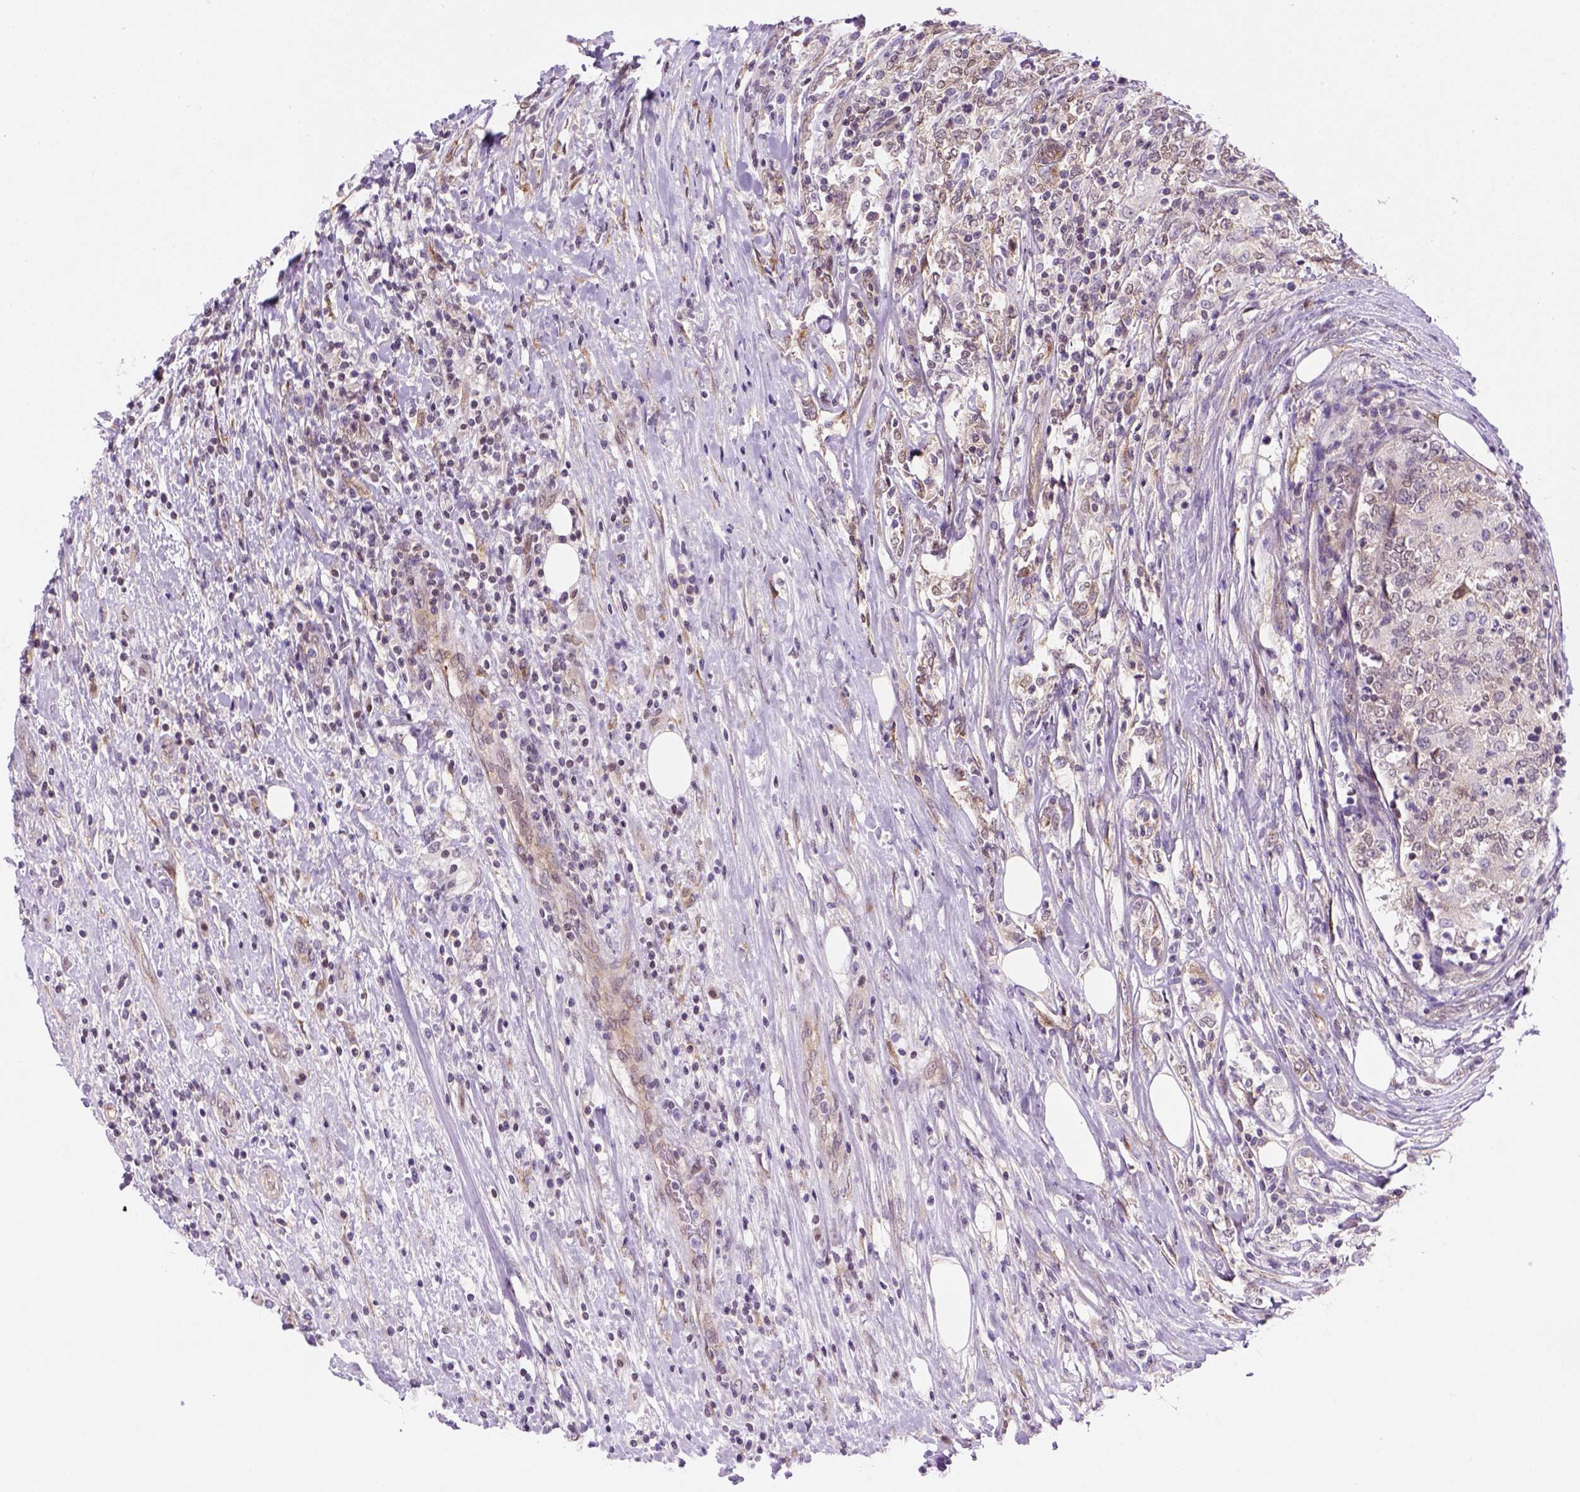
{"staining": {"intensity": "weak", "quantity": "<25%", "location": "cytoplasmic/membranous"}, "tissue": "lymphoma", "cell_type": "Tumor cells", "image_type": "cancer", "snomed": [{"axis": "morphology", "description": "Malignant lymphoma, non-Hodgkin's type, High grade"}, {"axis": "topography", "description": "Lymph node"}], "caption": "Immunohistochemistry micrograph of neoplastic tissue: human lymphoma stained with DAB reveals no significant protein positivity in tumor cells.", "gene": "MGMT", "patient": {"sex": "female", "age": 84}}